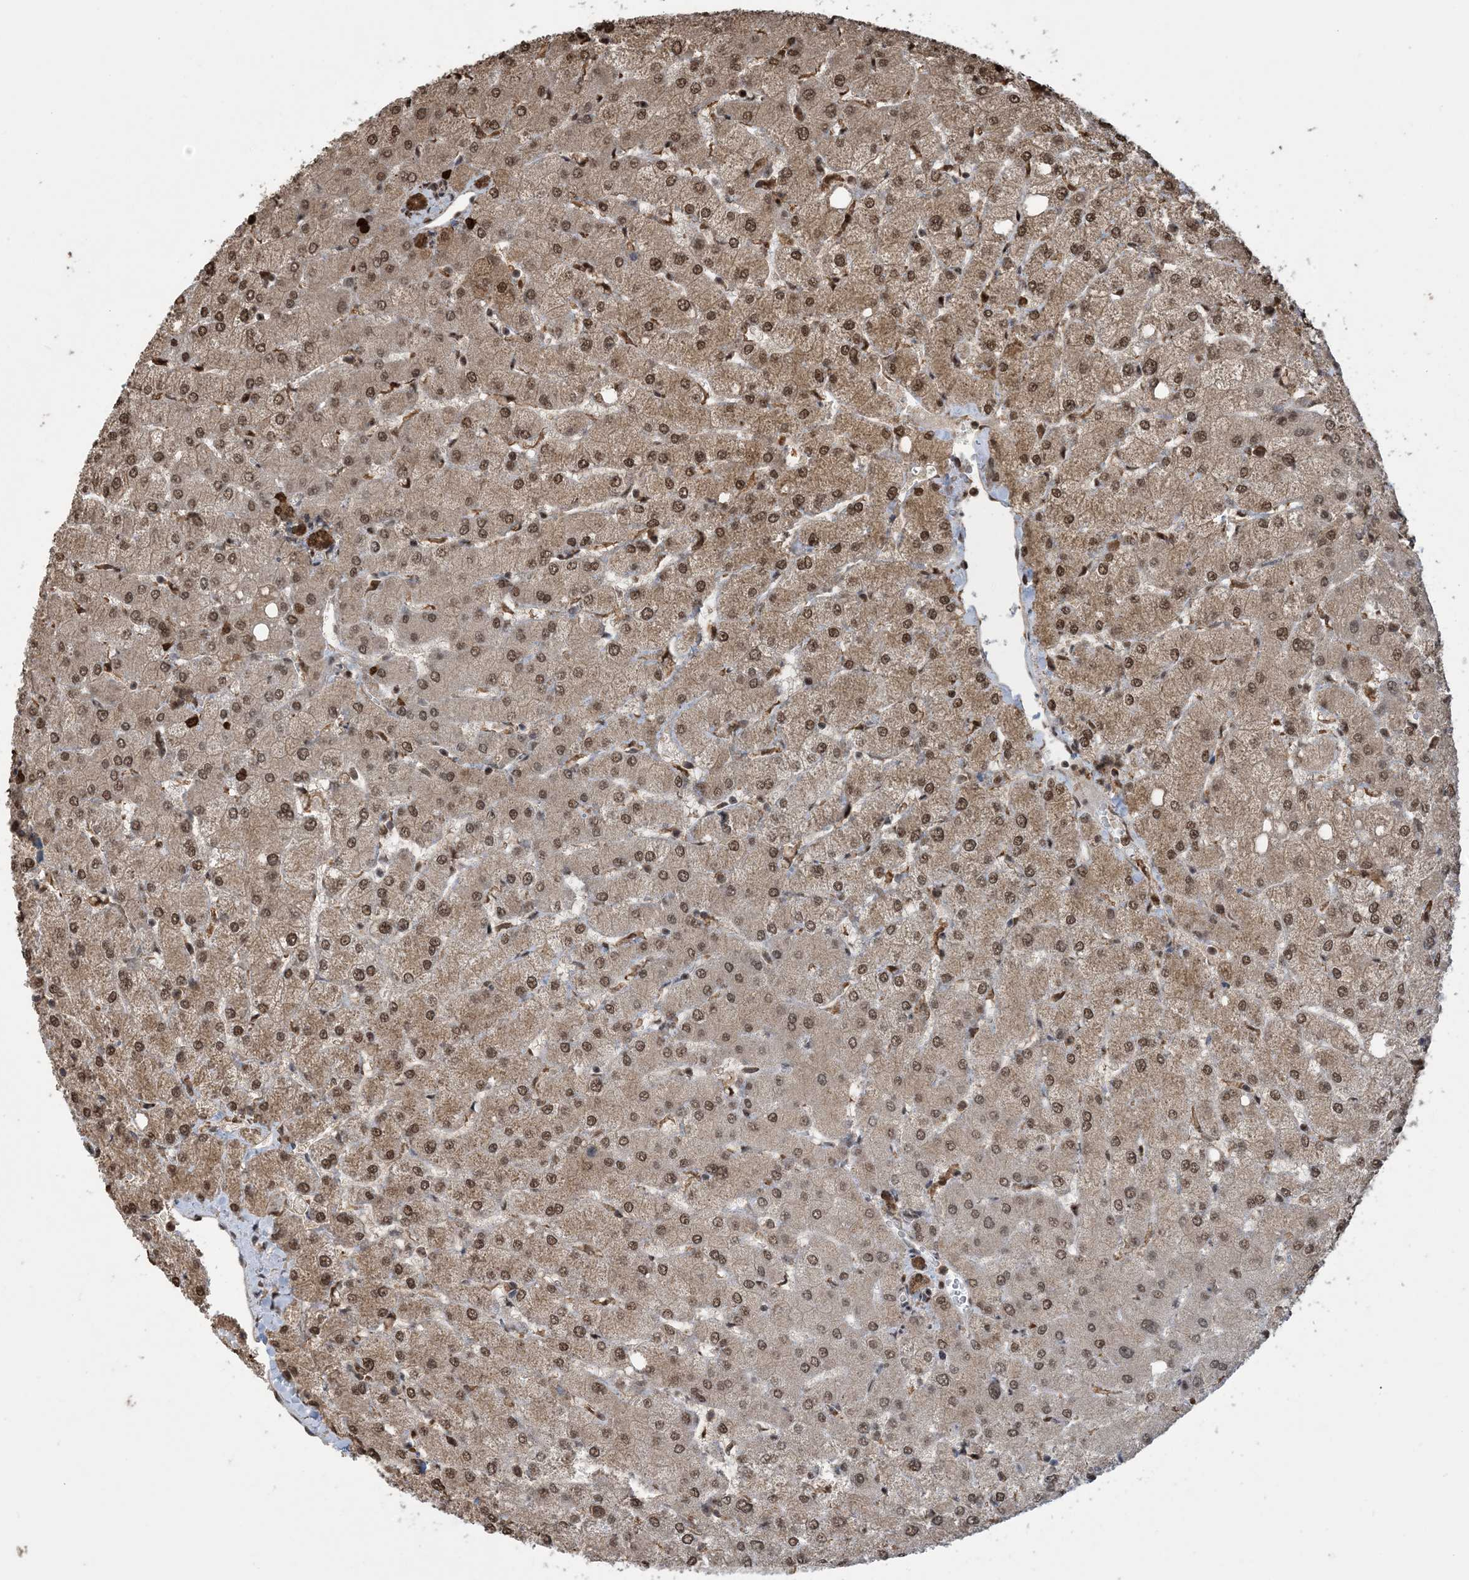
{"staining": {"intensity": "moderate", "quantity": ">75%", "location": "cytoplasmic/membranous,nuclear"}, "tissue": "liver", "cell_type": "Cholangiocytes", "image_type": "normal", "snomed": [{"axis": "morphology", "description": "Normal tissue, NOS"}, {"axis": "topography", "description": "Liver"}], "caption": "Moderate cytoplasmic/membranous,nuclear staining for a protein is present in approximately >75% of cholangiocytes of benign liver using immunohistochemistry (IHC).", "gene": "HSPA1A", "patient": {"sex": "female", "age": 54}}